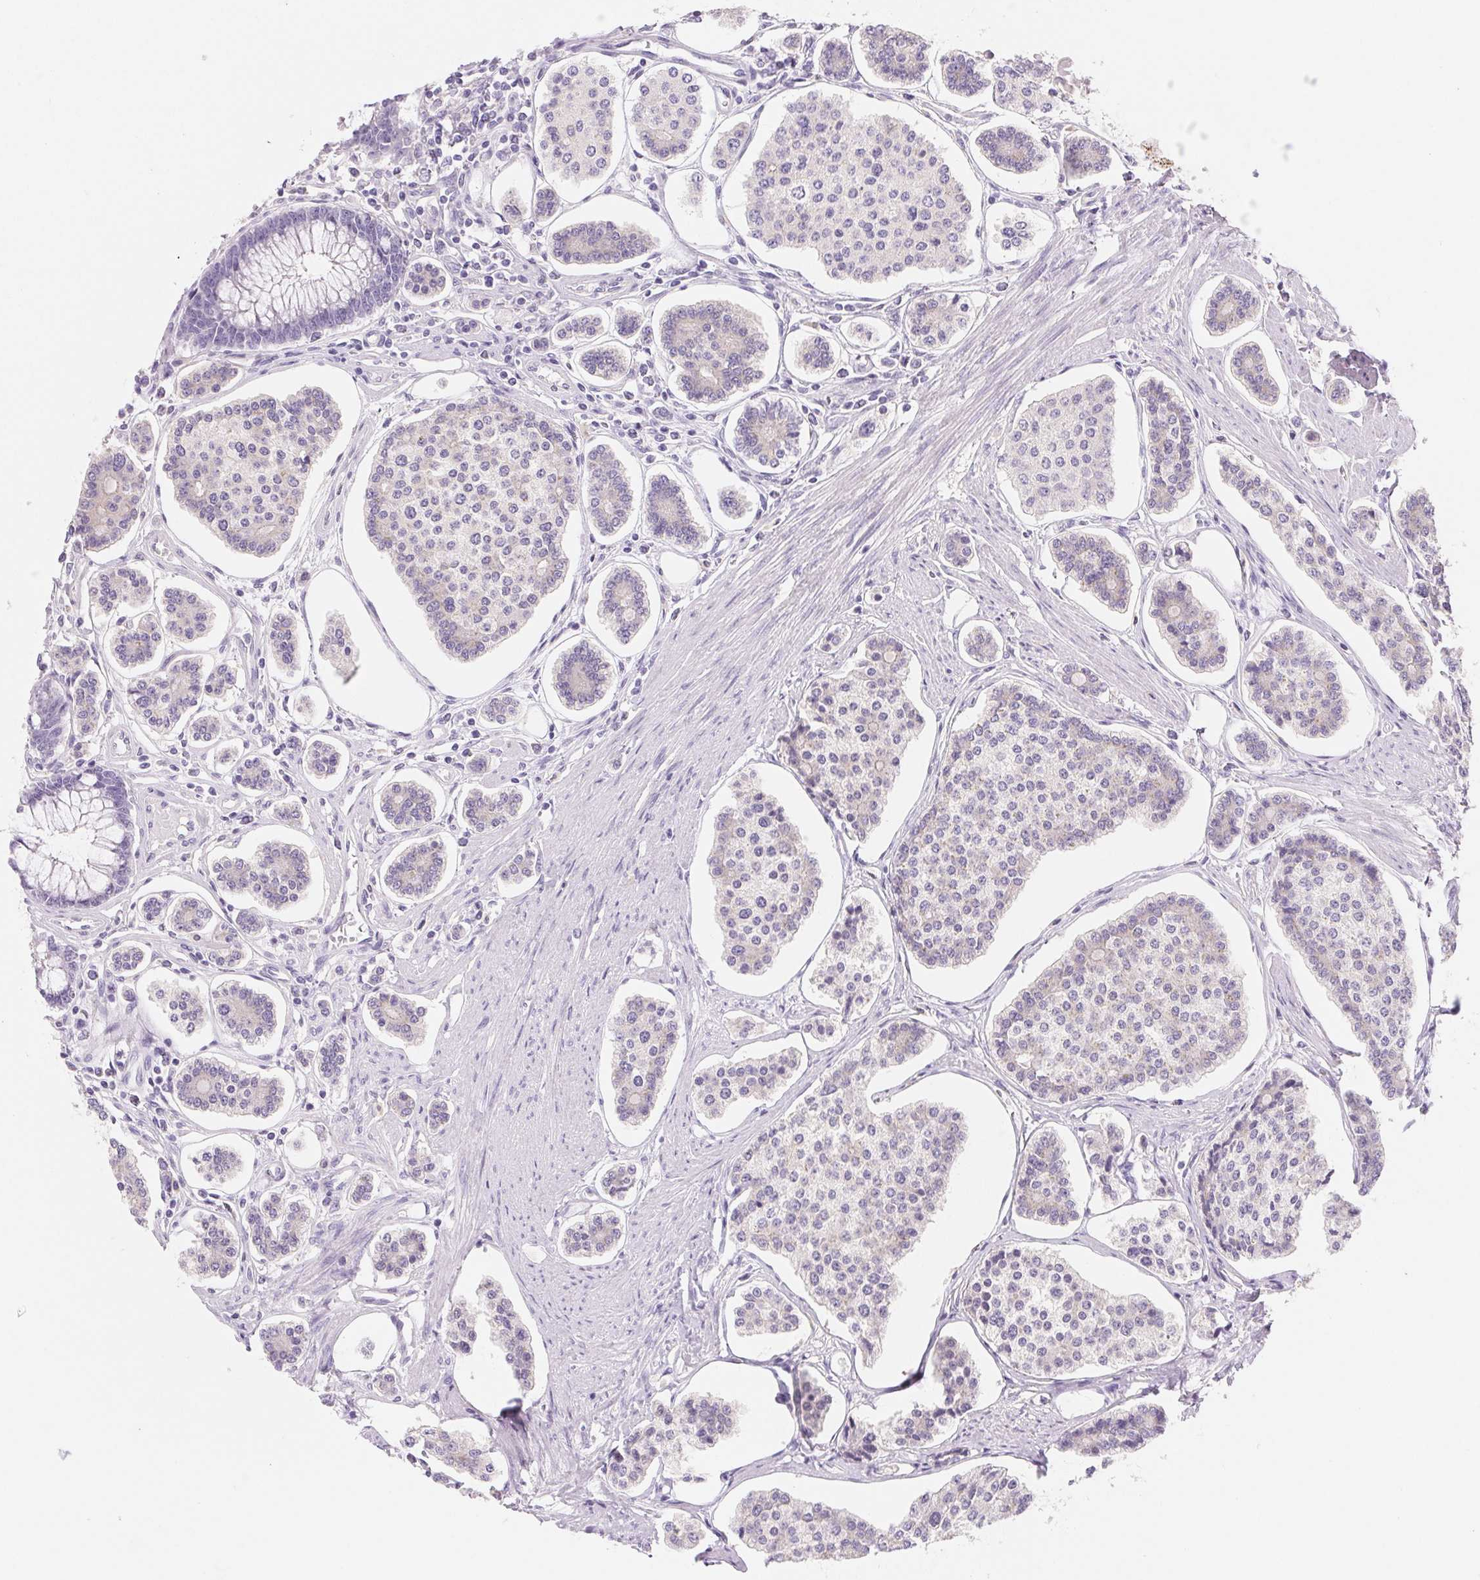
{"staining": {"intensity": "negative", "quantity": "none", "location": "none"}, "tissue": "carcinoid", "cell_type": "Tumor cells", "image_type": "cancer", "snomed": [{"axis": "morphology", "description": "Carcinoid, malignant, NOS"}, {"axis": "topography", "description": "Small intestine"}], "caption": "This is an immunohistochemistry (IHC) photomicrograph of malignant carcinoid. There is no staining in tumor cells.", "gene": "CTNND2", "patient": {"sex": "female", "age": 65}}